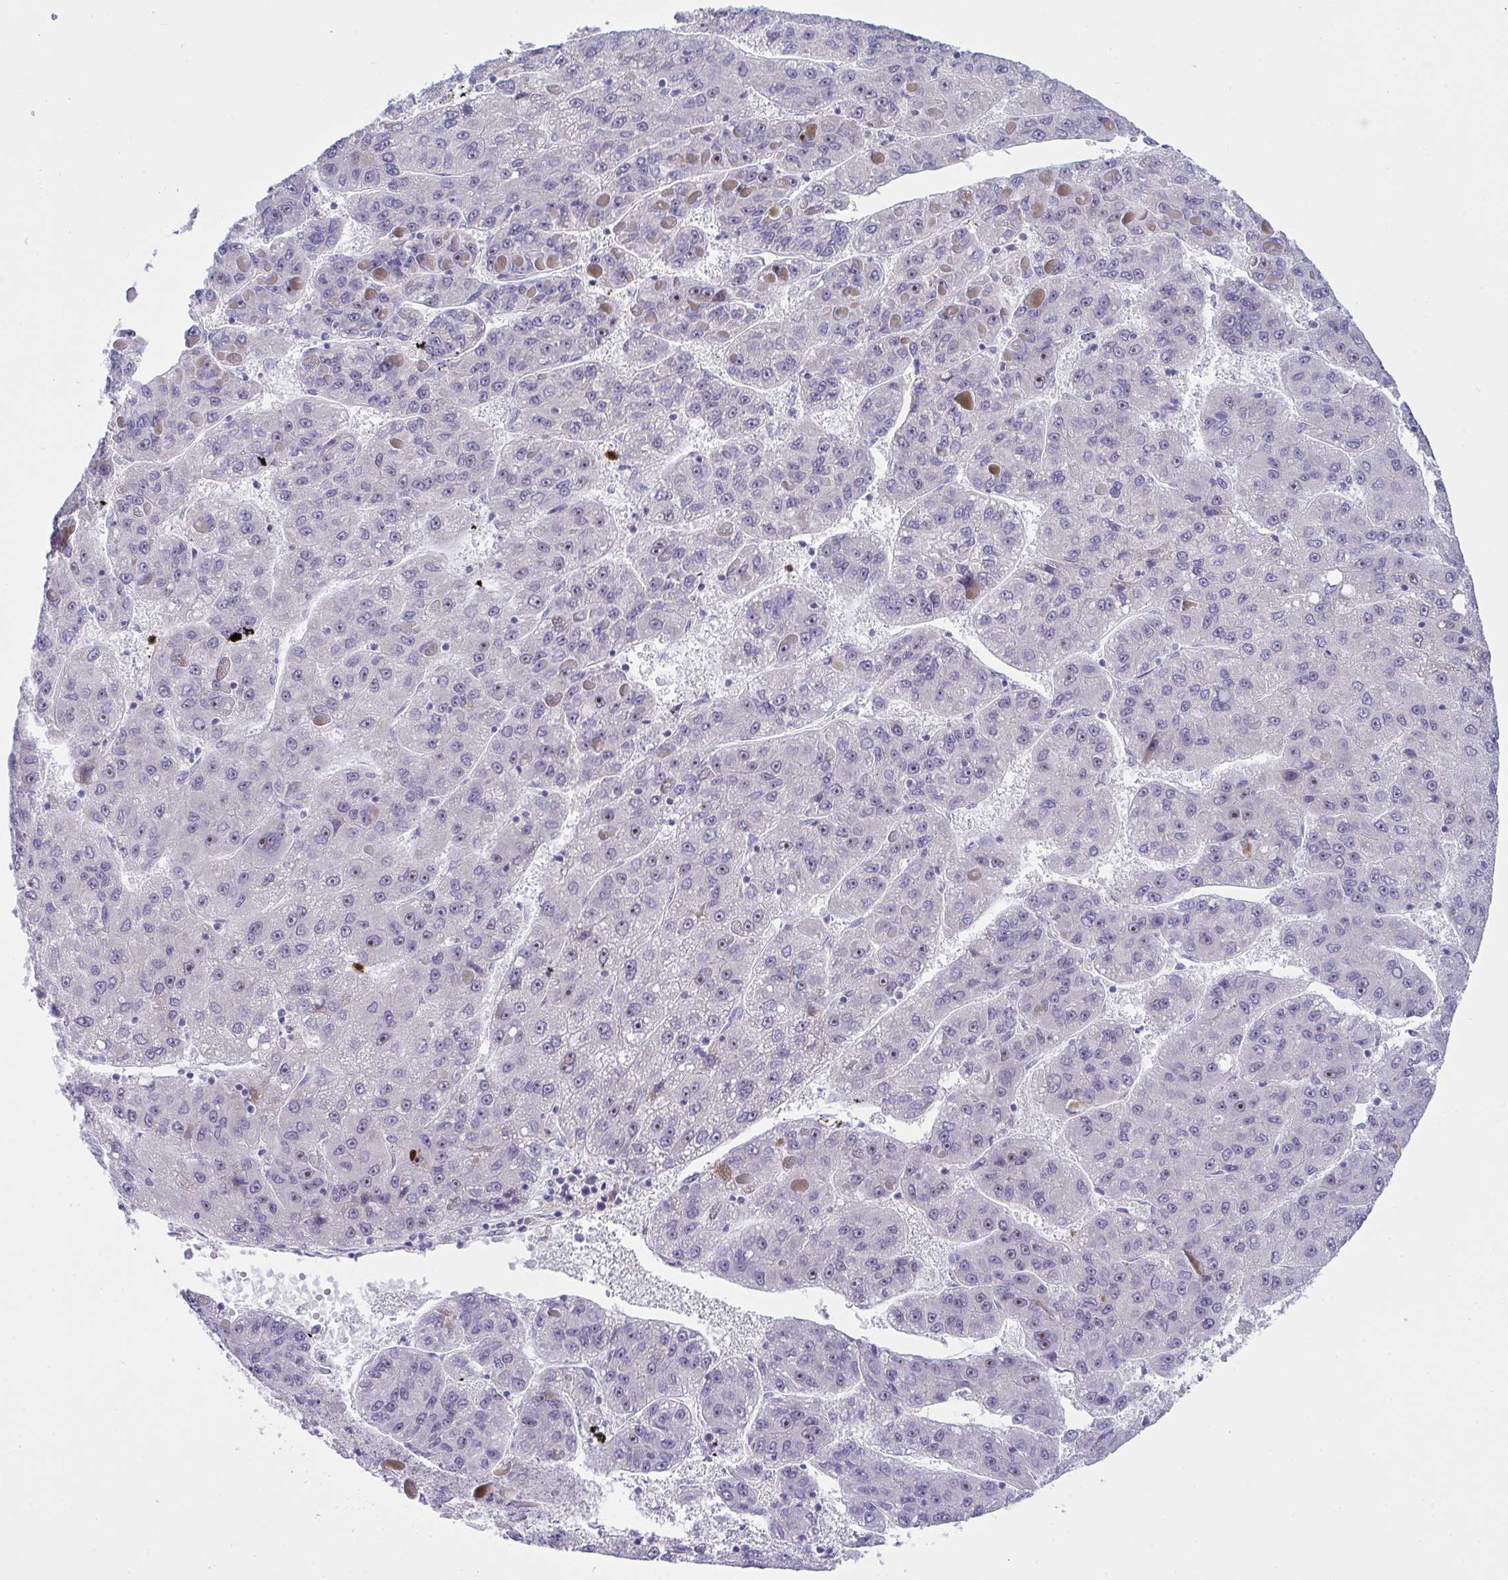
{"staining": {"intensity": "negative", "quantity": "none", "location": "none"}, "tissue": "liver cancer", "cell_type": "Tumor cells", "image_type": "cancer", "snomed": [{"axis": "morphology", "description": "Carcinoma, Hepatocellular, NOS"}, {"axis": "topography", "description": "Liver"}], "caption": "IHC of liver hepatocellular carcinoma shows no positivity in tumor cells.", "gene": "ZNF554", "patient": {"sex": "female", "age": 82}}